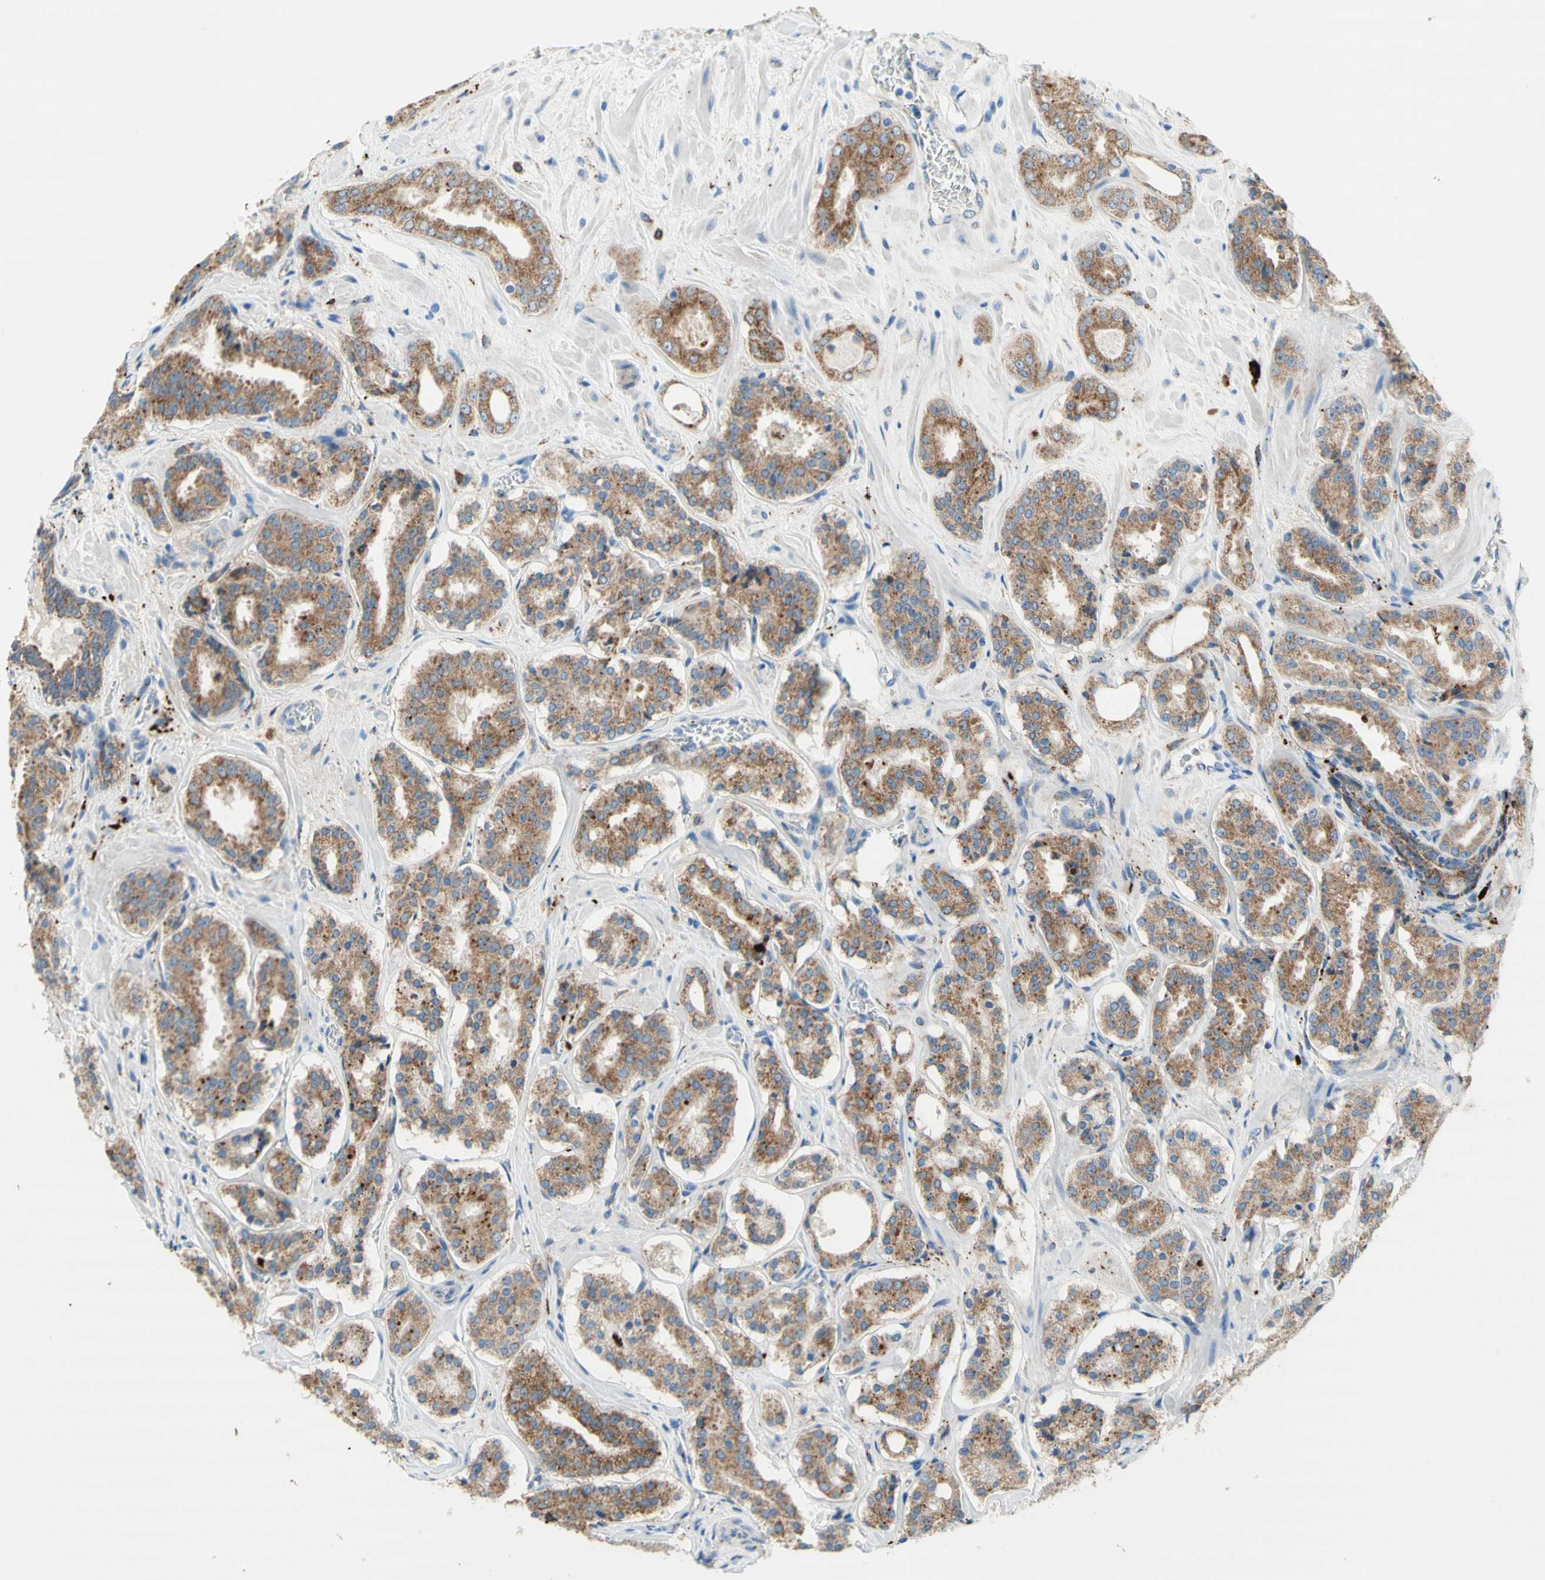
{"staining": {"intensity": "moderate", "quantity": ">75%", "location": "cytoplasmic/membranous"}, "tissue": "prostate cancer", "cell_type": "Tumor cells", "image_type": "cancer", "snomed": [{"axis": "morphology", "description": "Adenocarcinoma, High grade"}, {"axis": "topography", "description": "Prostate"}], "caption": "Prostate high-grade adenocarcinoma was stained to show a protein in brown. There is medium levels of moderate cytoplasmic/membranous expression in about >75% of tumor cells. The protein is shown in brown color, while the nuclei are stained blue.", "gene": "URB2", "patient": {"sex": "male", "age": 60}}